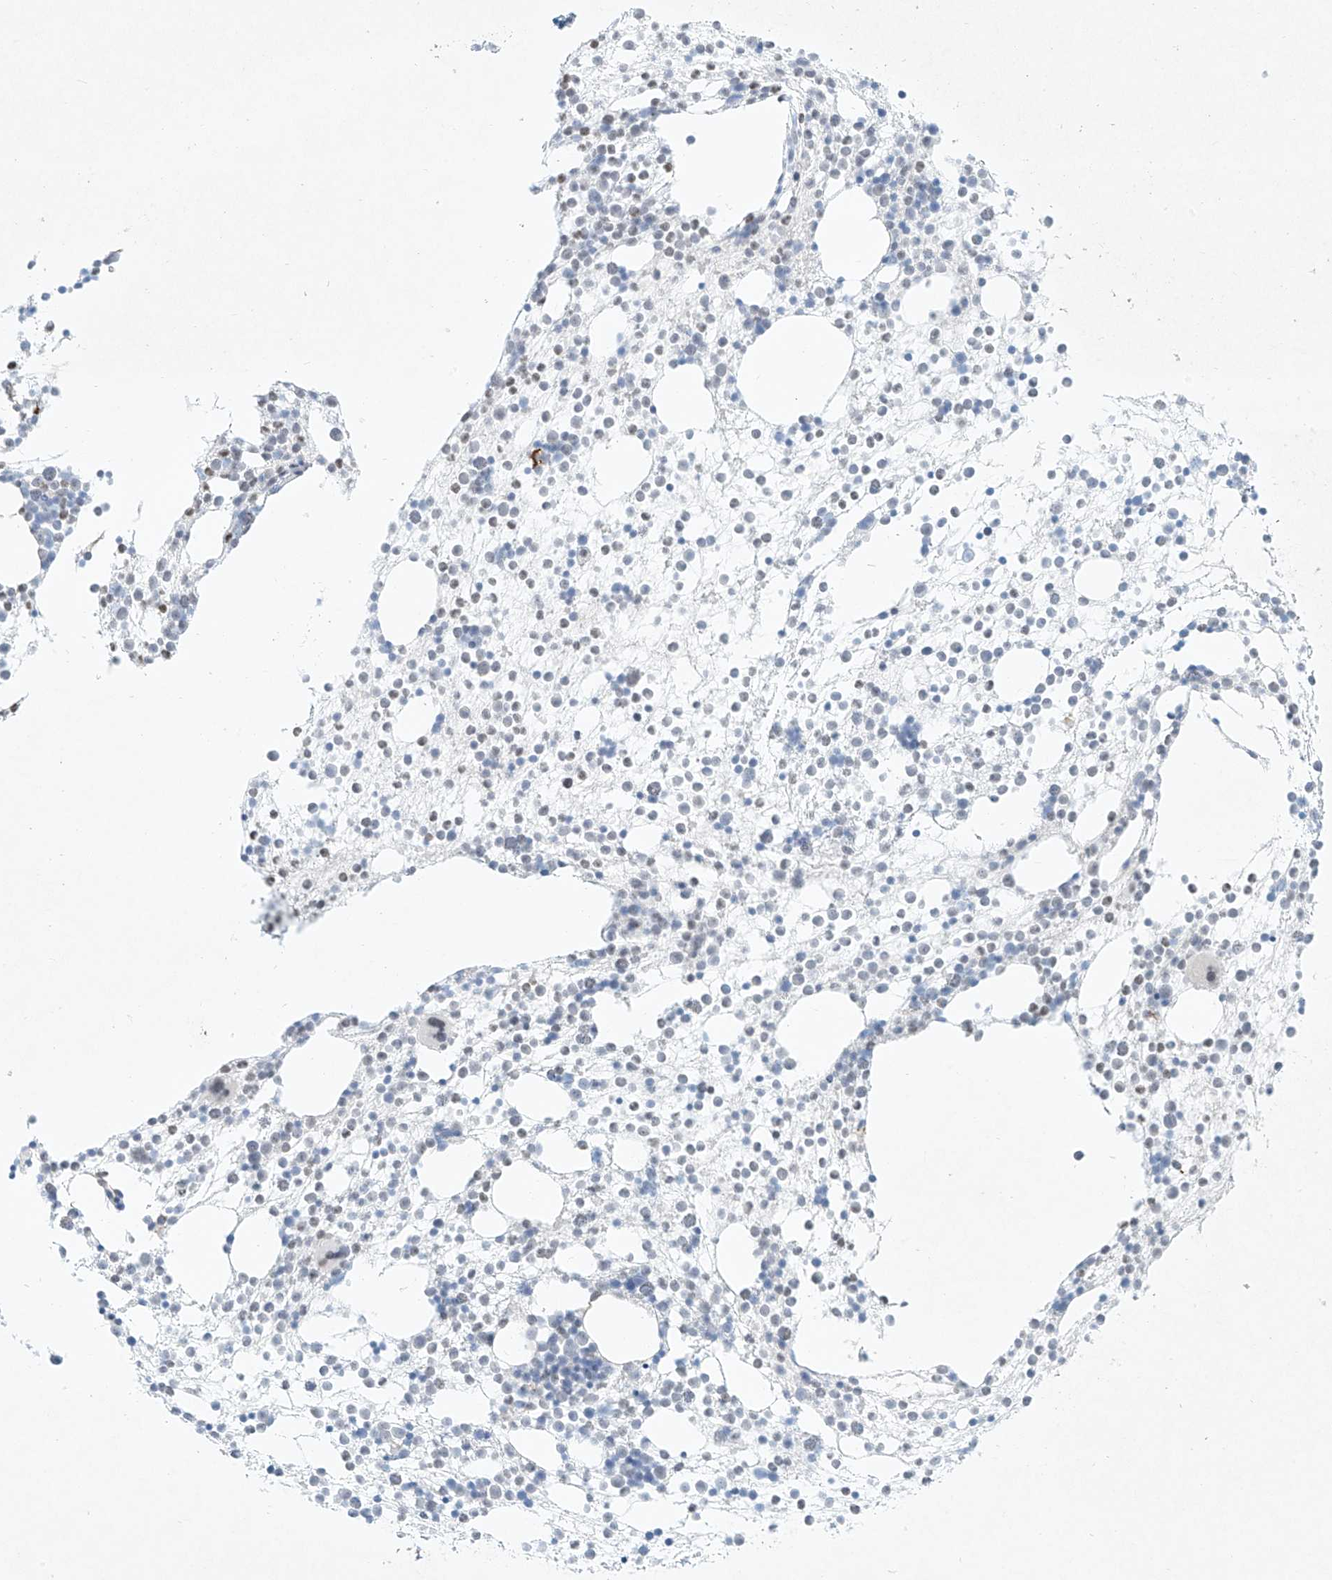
{"staining": {"intensity": "negative", "quantity": "none", "location": "none"}, "tissue": "bone marrow", "cell_type": "Hematopoietic cells", "image_type": "normal", "snomed": [{"axis": "morphology", "description": "Normal tissue, NOS"}, {"axis": "topography", "description": "Bone marrow"}], "caption": "Immunohistochemistry (IHC) of normal bone marrow reveals no positivity in hematopoietic cells. (Brightfield microscopy of DAB immunohistochemistry at high magnification).", "gene": "REEP2", "patient": {"sex": "male", "age": 54}}